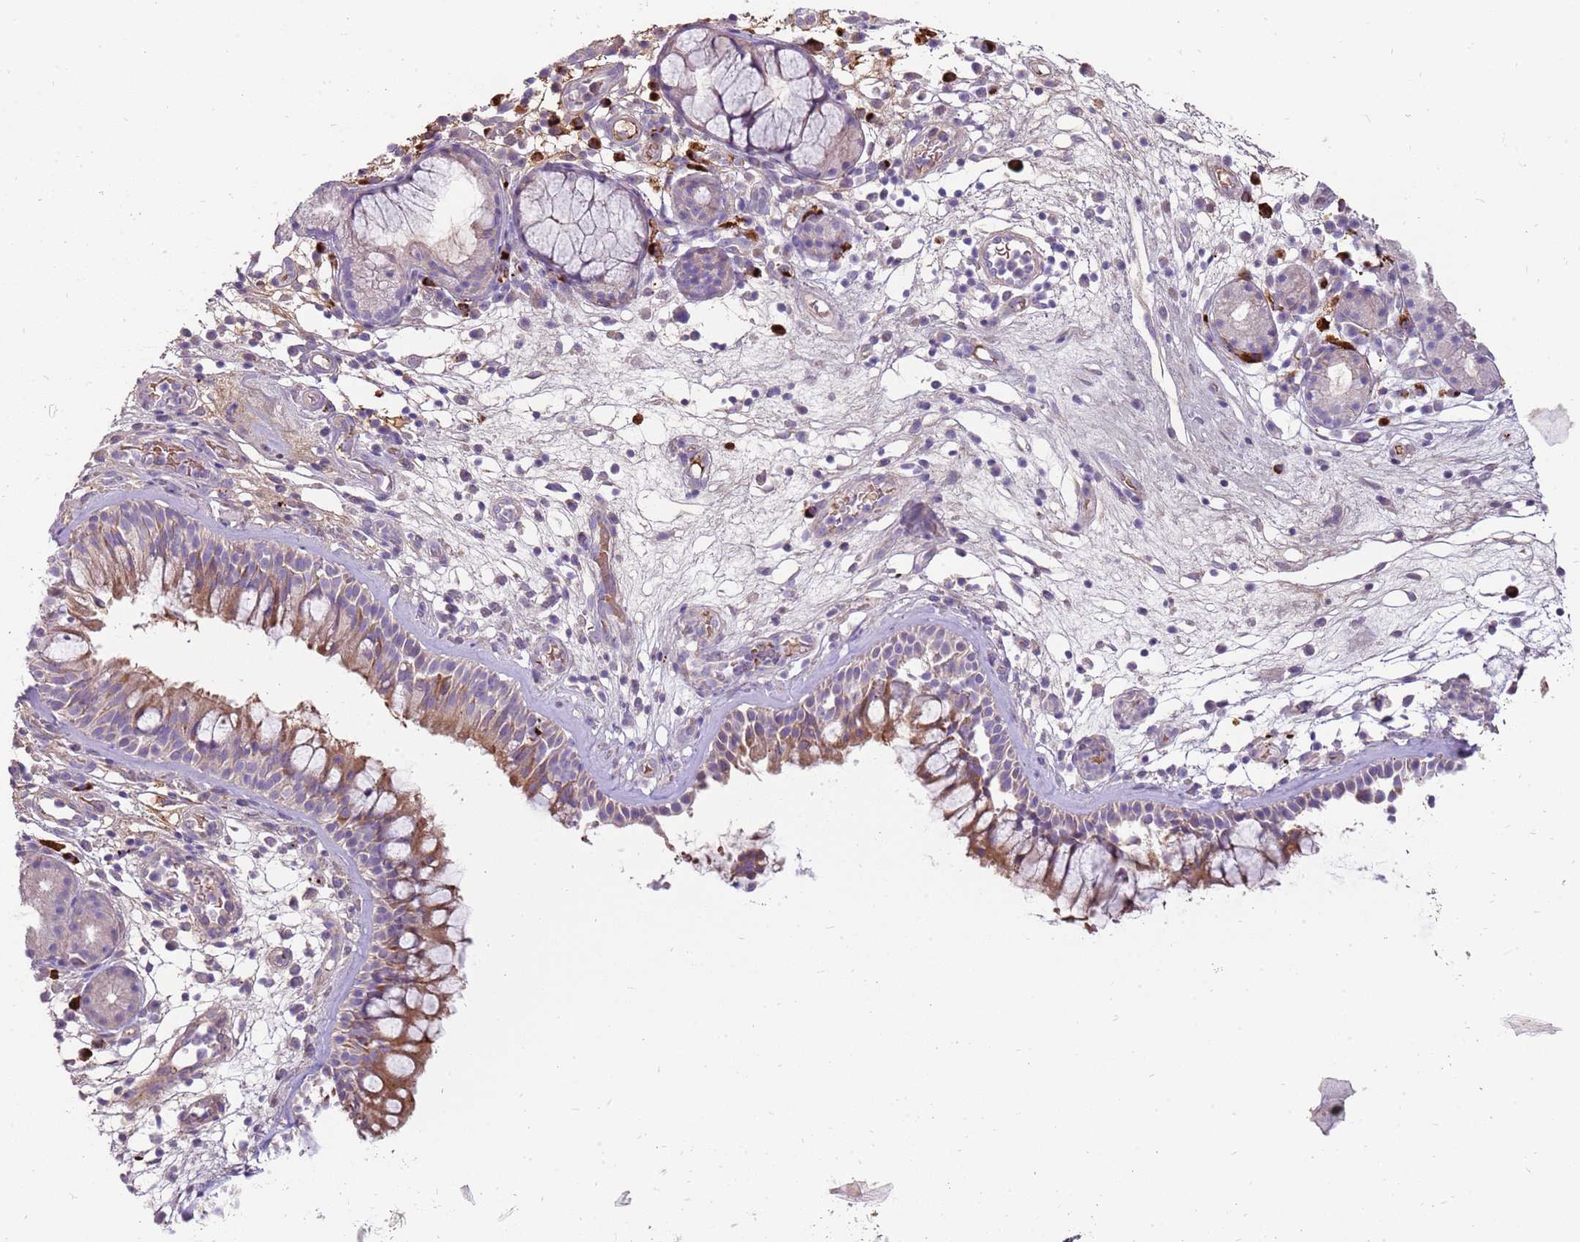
{"staining": {"intensity": "moderate", "quantity": ">75%", "location": "cytoplasmic/membranous"}, "tissue": "nasopharynx", "cell_type": "Respiratory epithelial cells", "image_type": "normal", "snomed": [{"axis": "morphology", "description": "Normal tissue, NOS"}, {"axis": "morphology", "description": "Inflammation, NOS"}, {"axis": "morphology", "description": "Malignant melanoma, Metastatic site"}, {"axis": "topography", "description": "Nasopharynx"}], "caption": "Immunohistochemistry (IHC) staining of unremarkable nasopharynx, which demonstrates medium levels of moderate cytoplasmic/membranous positivity in approximately >75% of respiratory epithelial cells indicating moderate cytoplasmic/membranous protein positivity. The staining was performed using DAB (brown) for protein detection and nuclei were counterstained in hematoxylin (blue).", "gene": "MCUB", "patient": {"sex": "male", "age": 70}}